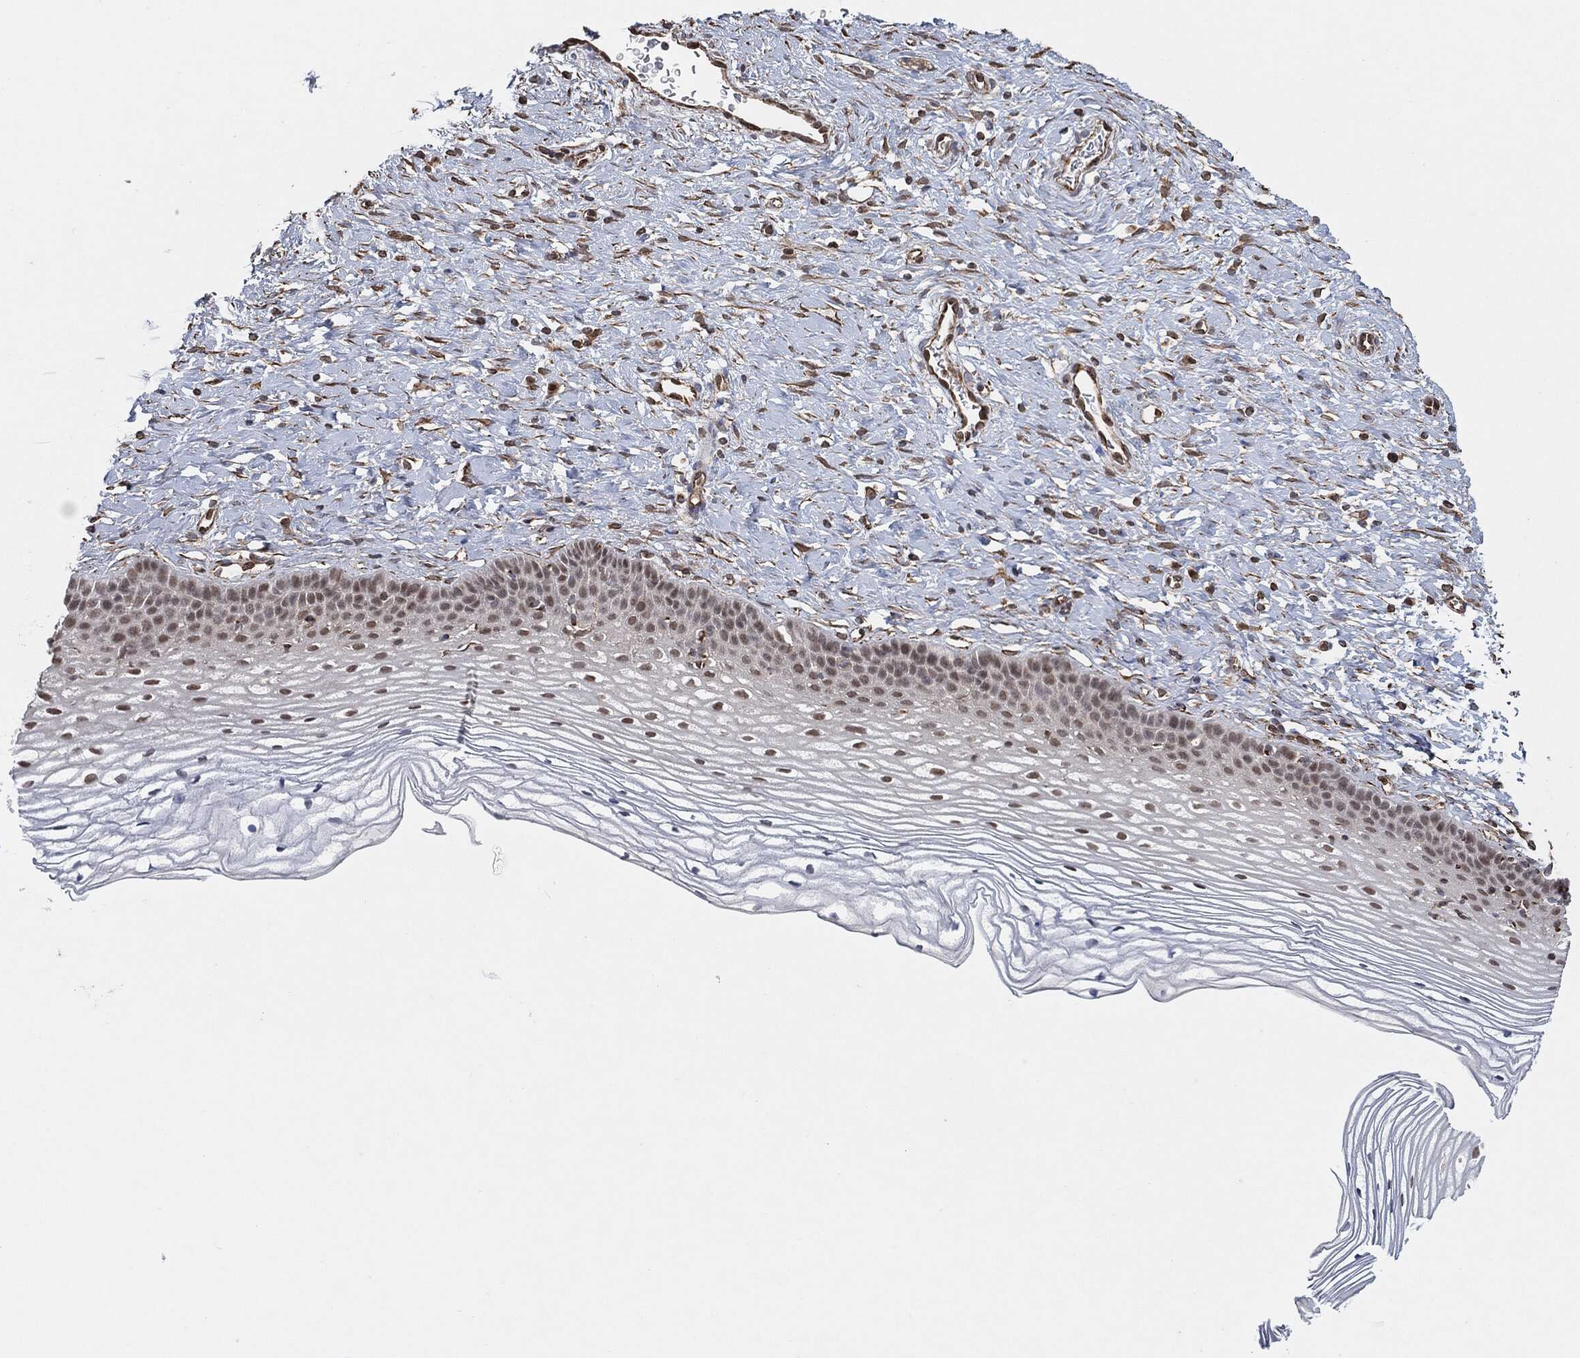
{"staining": {"intensity": "weak", "quantity": "25%-75%", "location": "nuclear"}, "tissue": "cervix", "cell_type": "Squamous epithelial cells", "image_type": "normal", "snomed": [{"axis": "morphology", "description": "Normal tissue, NOS"}, {"axis": "topography", "description": "Cervix"}], "caption": "High-magnification brightfield microscopy of normal cervix stained with DAB (brown) and counterstained with hematoxylin (blue). squamous epithelial cells exhibit weak nuclear staining is present in about25%-75% of cells.", "gene": "TP53RK", "patient": {"sex": "female", "age": 39}}